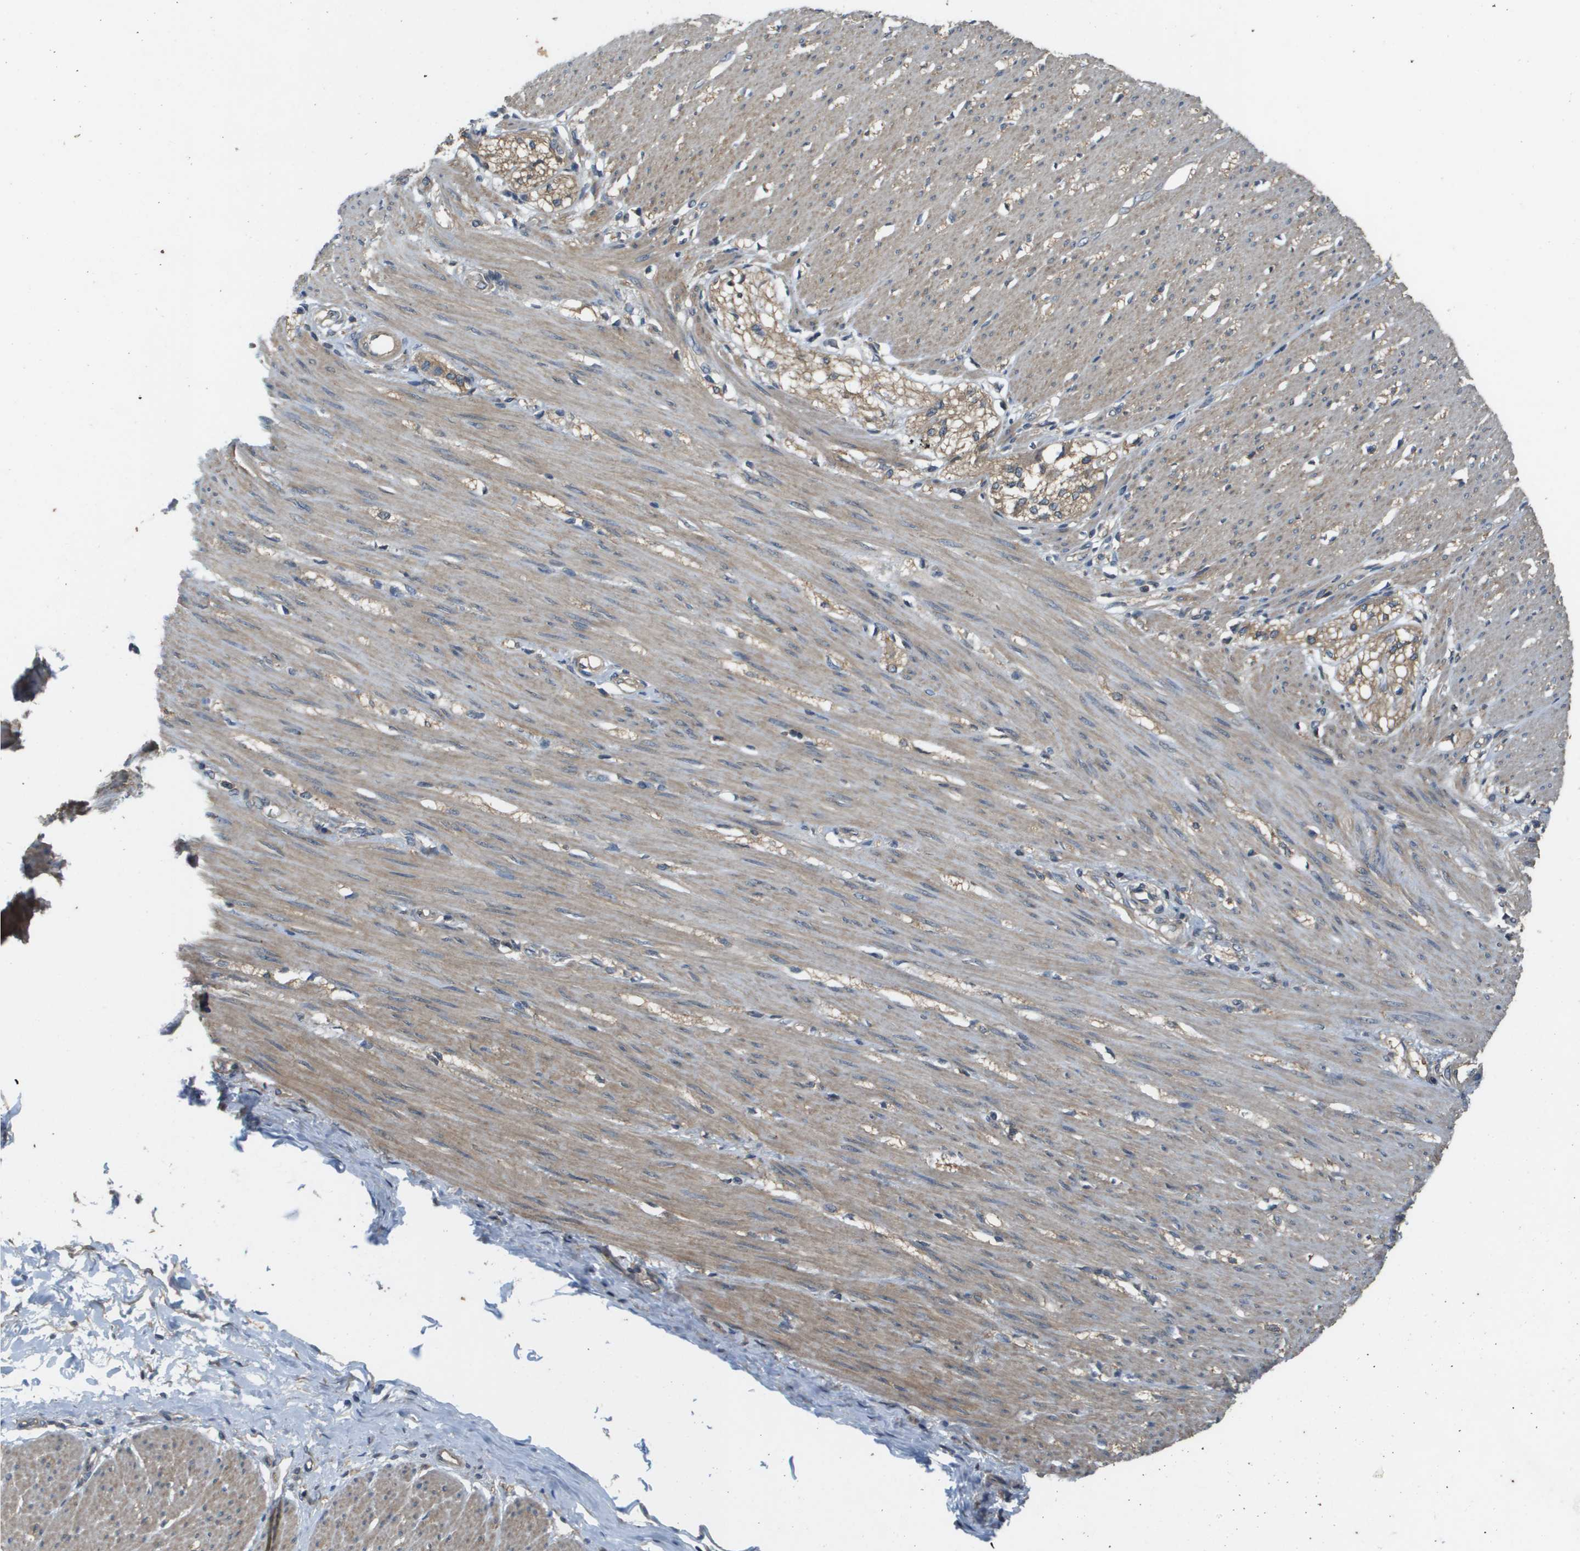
{"staining": {"intensity": "weak", "quantity": "25%-75%", "location": "cytoplasmic/membranous"}, "tissue": "adipose tissue", "cell_type": "Adipocytes", "image_type": "normal", "snomed": [{"axis": "morphology", "description": "Normal tissue, NOS"}, {"axis": "morphology", "description": "Adenocarcinoma, NOS"}, {"axis": "topography", "description": "Colon"}, {"axis": "topography", "description": "Peripheral nerve tissue"}], "caption": "A micrograph of human adipose tissue stained for a protein demonstrates weak cytoplasmic/membranous brown staining in adipocytes. (brown staining indicates protein expression, while blue staining denotes nuclei).", "gene": "KRT23", "patient": {"sex": "male", "age": 14}}